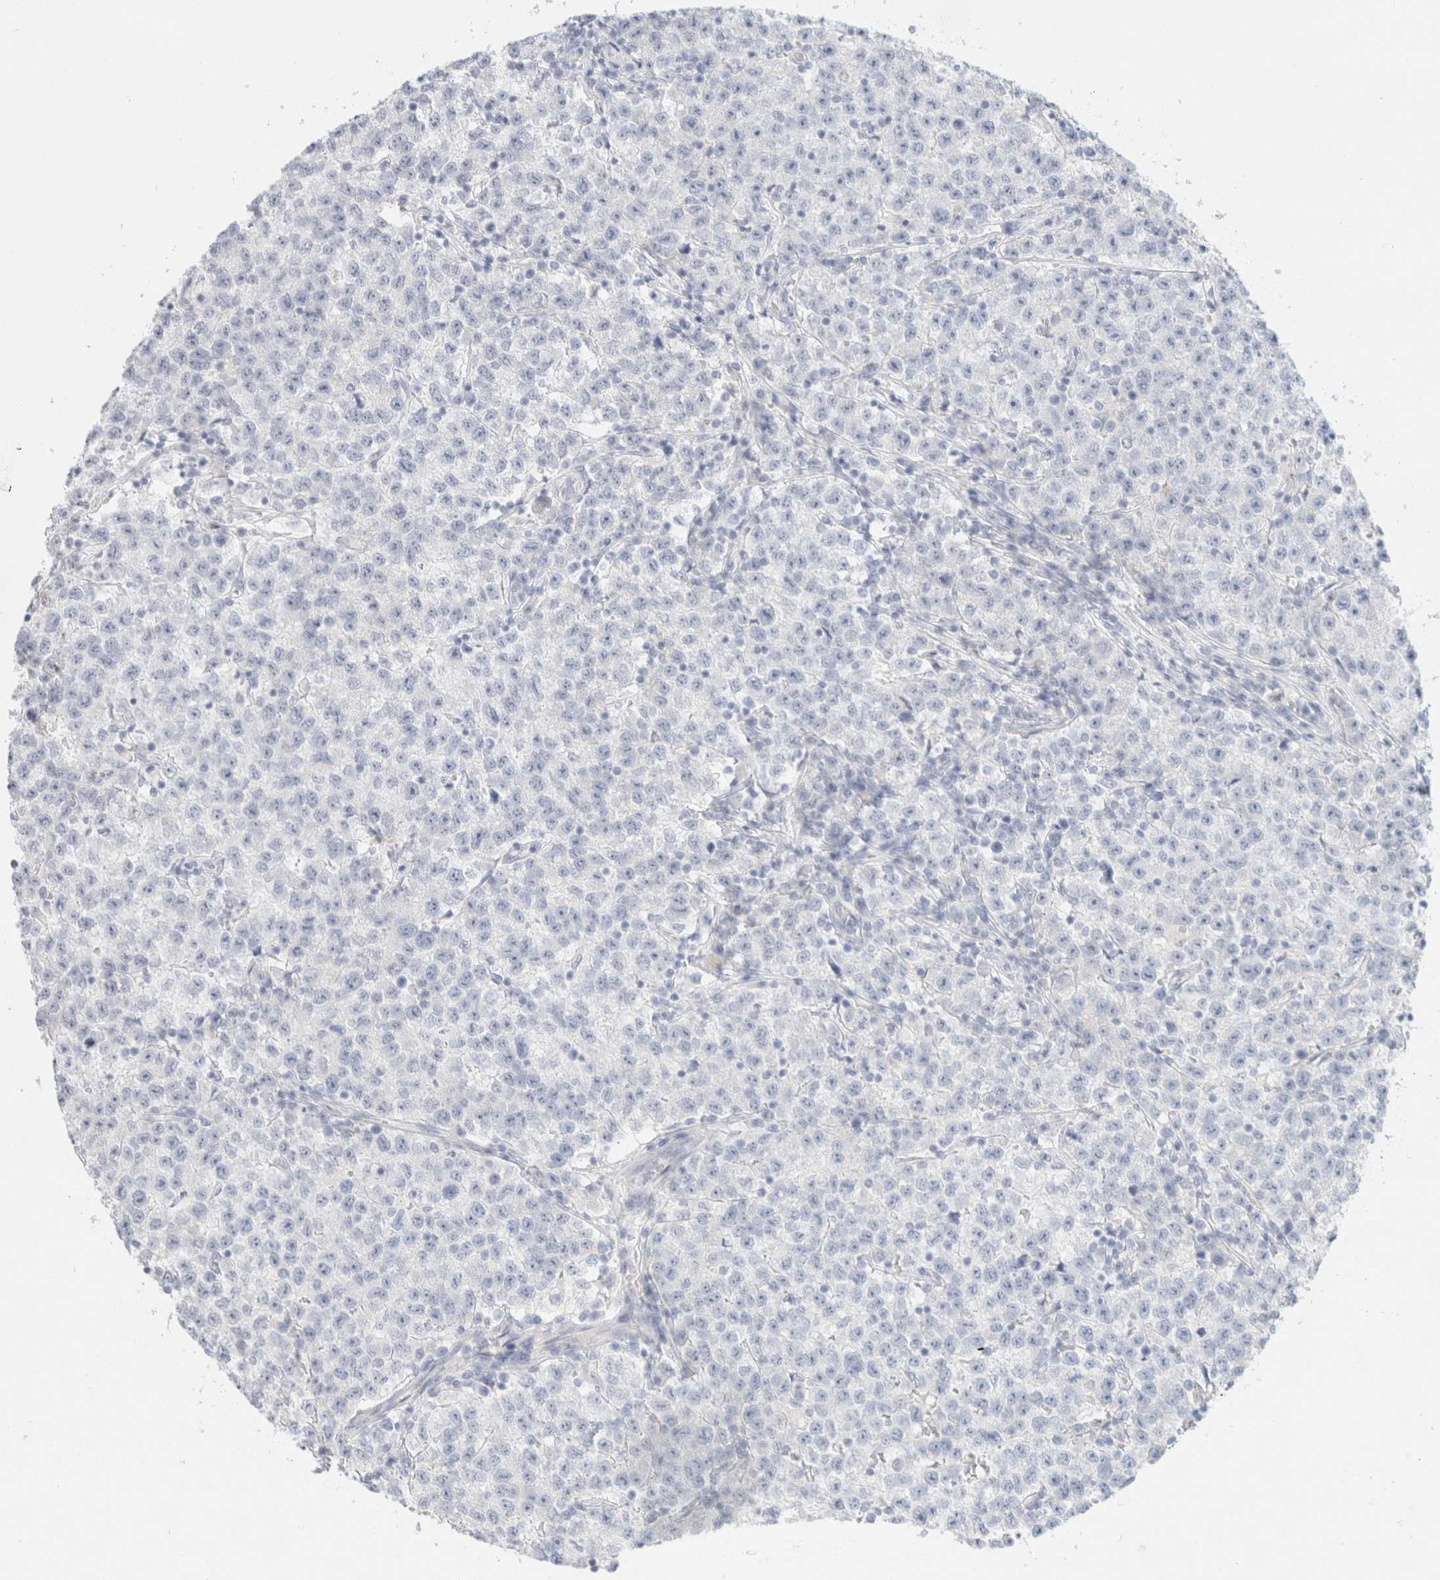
{"staining": {"intensity": "negative", "quantity": "none", "location": "none"}, "tissue": "testis cancer", "cell_type": "Tumor cells", "image_type": "cancer", "snomed": [{"axis": "morphology", "description": "Seminoma, NOS"}, {"axis": "topography", "description": "Testis"}], "caption": "Tumor cells are negative for brown protein staining in testis seminoma.", "gene": "CPQ", "patient": {"sex": "male", "age": 22}}